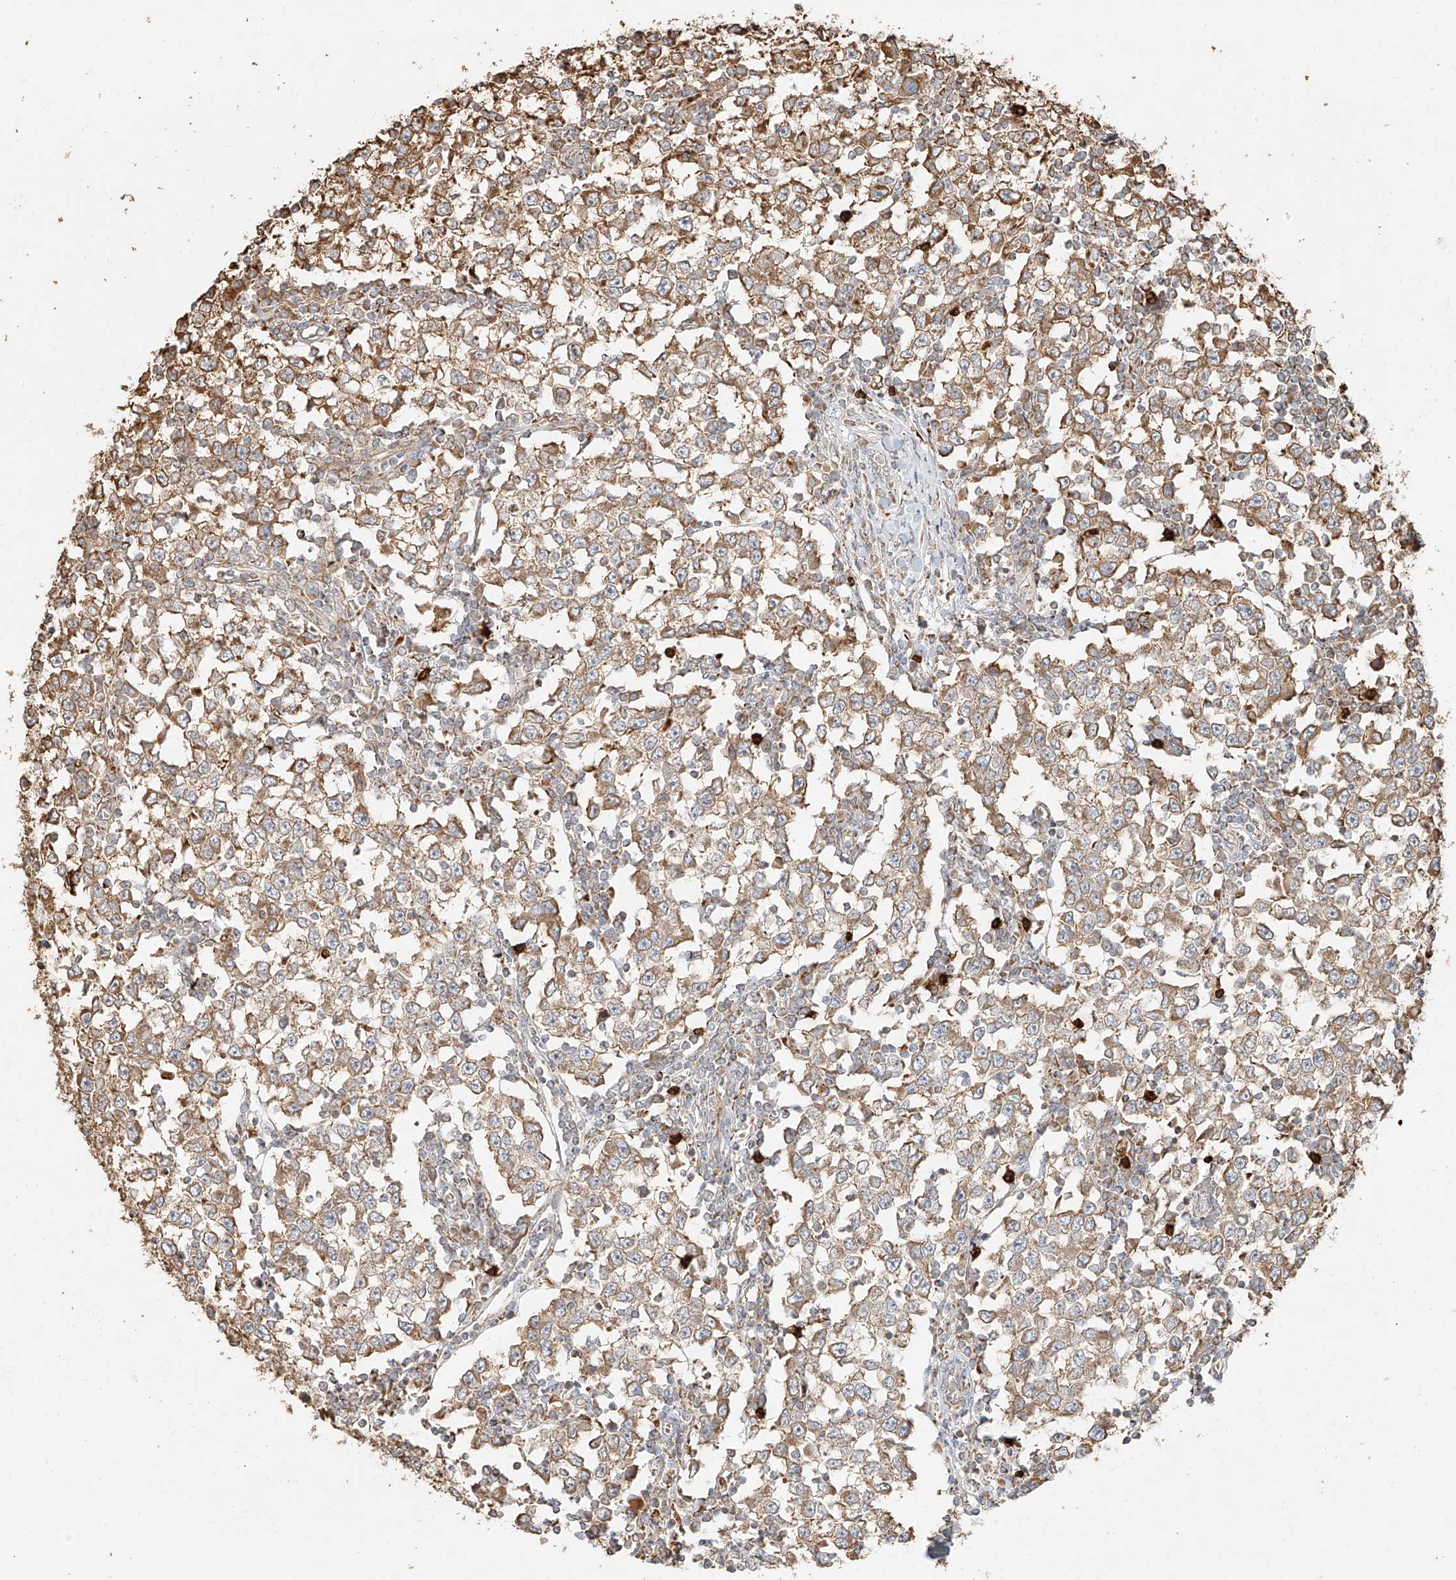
{"staining": {"intensity": "moderate", "quantity": ">75%", "location": "cytoplasmic/membranous"}, "tissue": "testis cancer", "cell_type": "Tumor cells", "image_type": "cancer", "snomed": [{"axis": "morphology", "description": "Seminoma, NOS"}, {"axis": "topography", "description": "Testis"}], "caption": "Seminoma (testis) stained for a protein (brown) displays moderate cytoplasmic/membranous positive expression in about >75% of tumor cells.", "gene": "EFNB1", "patient": {"sex": "male", "age": 65}}